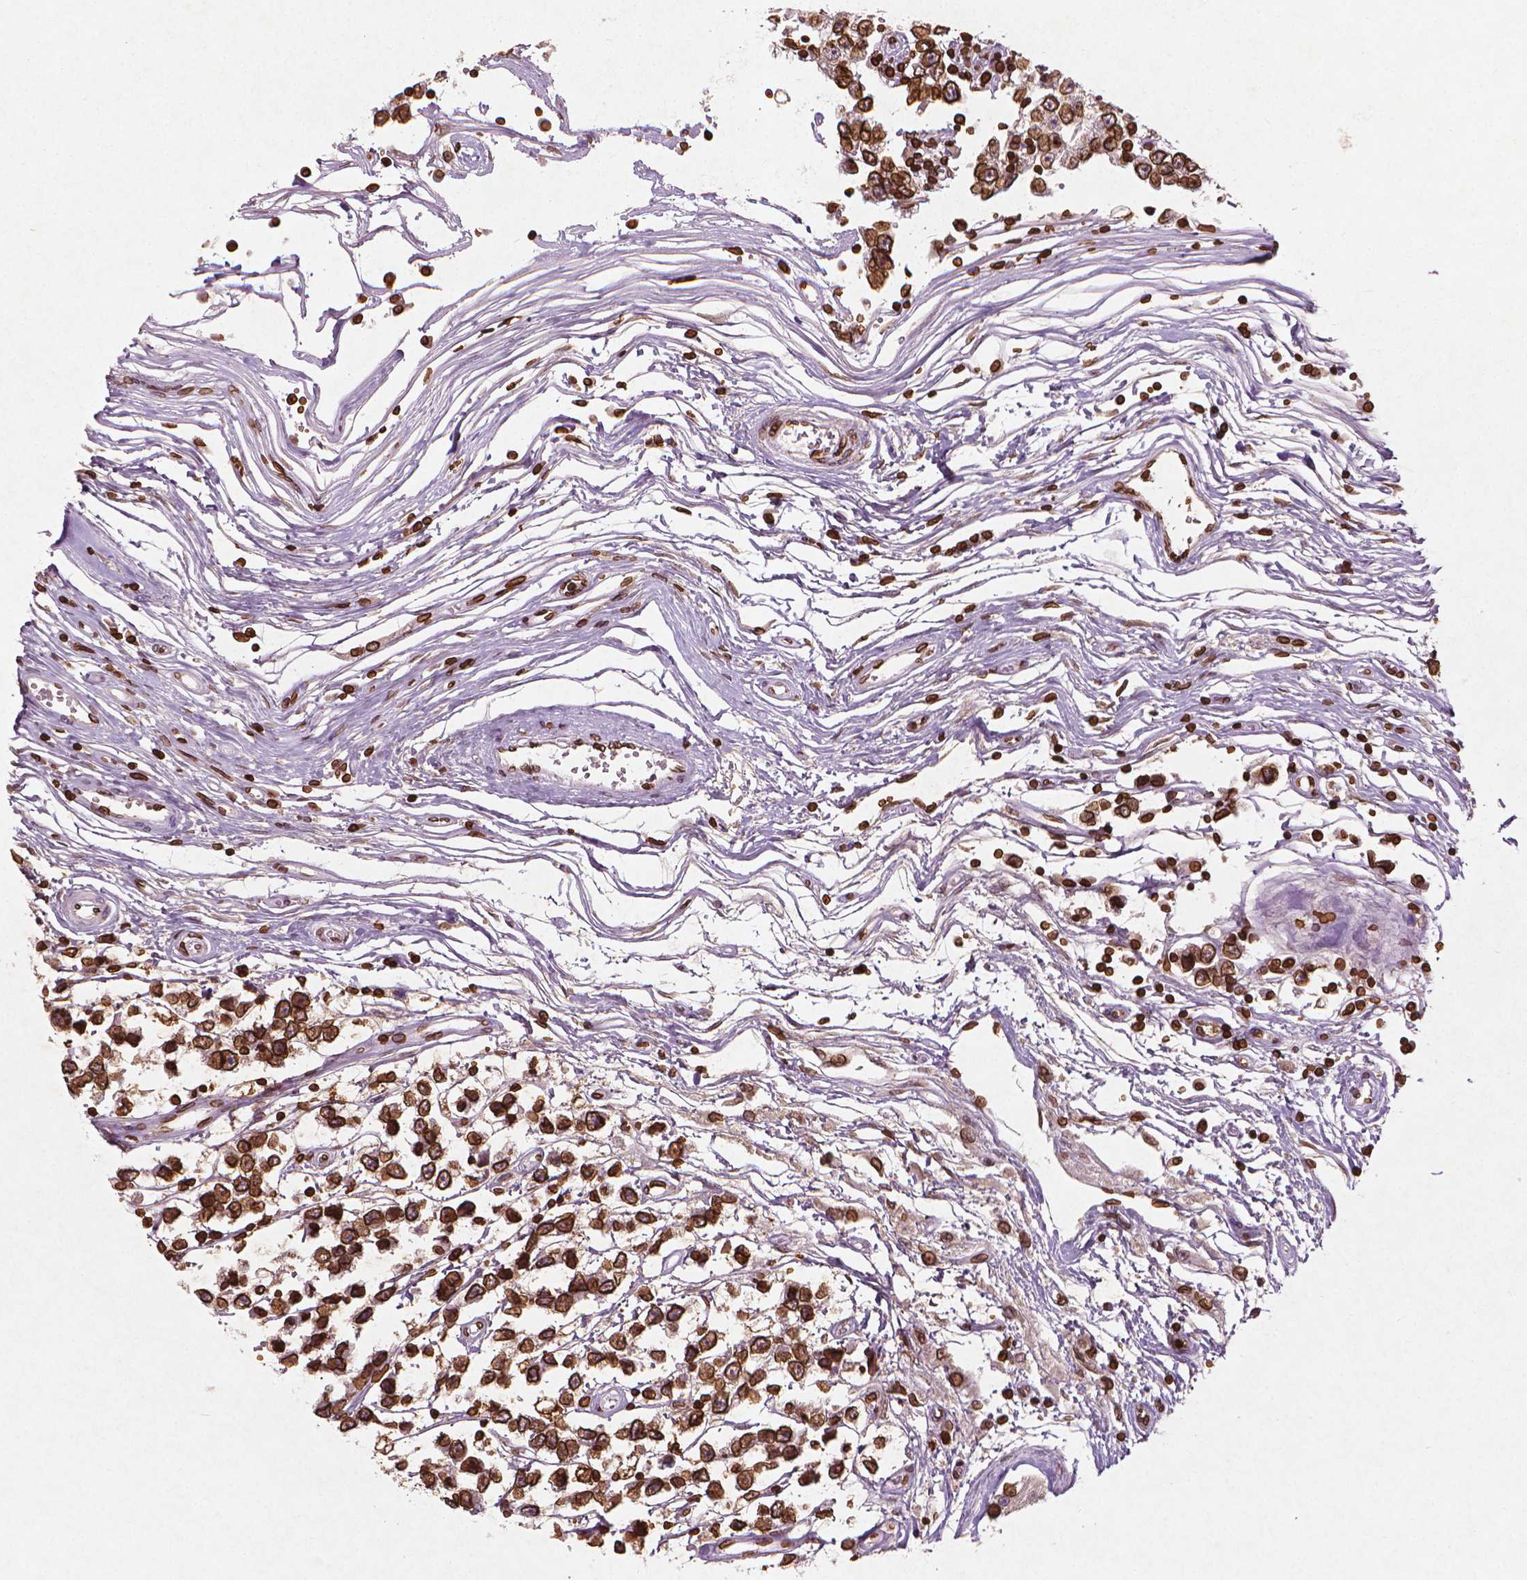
{"staining": {"intensity": "strong", "quantity": ">75%", "location": "cytoplasmic/membranous,nuclear"}, "tissue": "testis cancer", "cell_type": "Tumor cells", "image_type": "cancer", "snomed": [{"axis": "morphology", "description": "Seminoma, NOS"}, {"axis": "topography", "description": "Testis"}], "caption": "A brown stain shows strong cytoplasmic/membranous and nuclear staining of a protein in testis cancer (seminoma) tumor cells.", "gene": "LMNB1", "patient": {"sex": "male", "age": 34}}